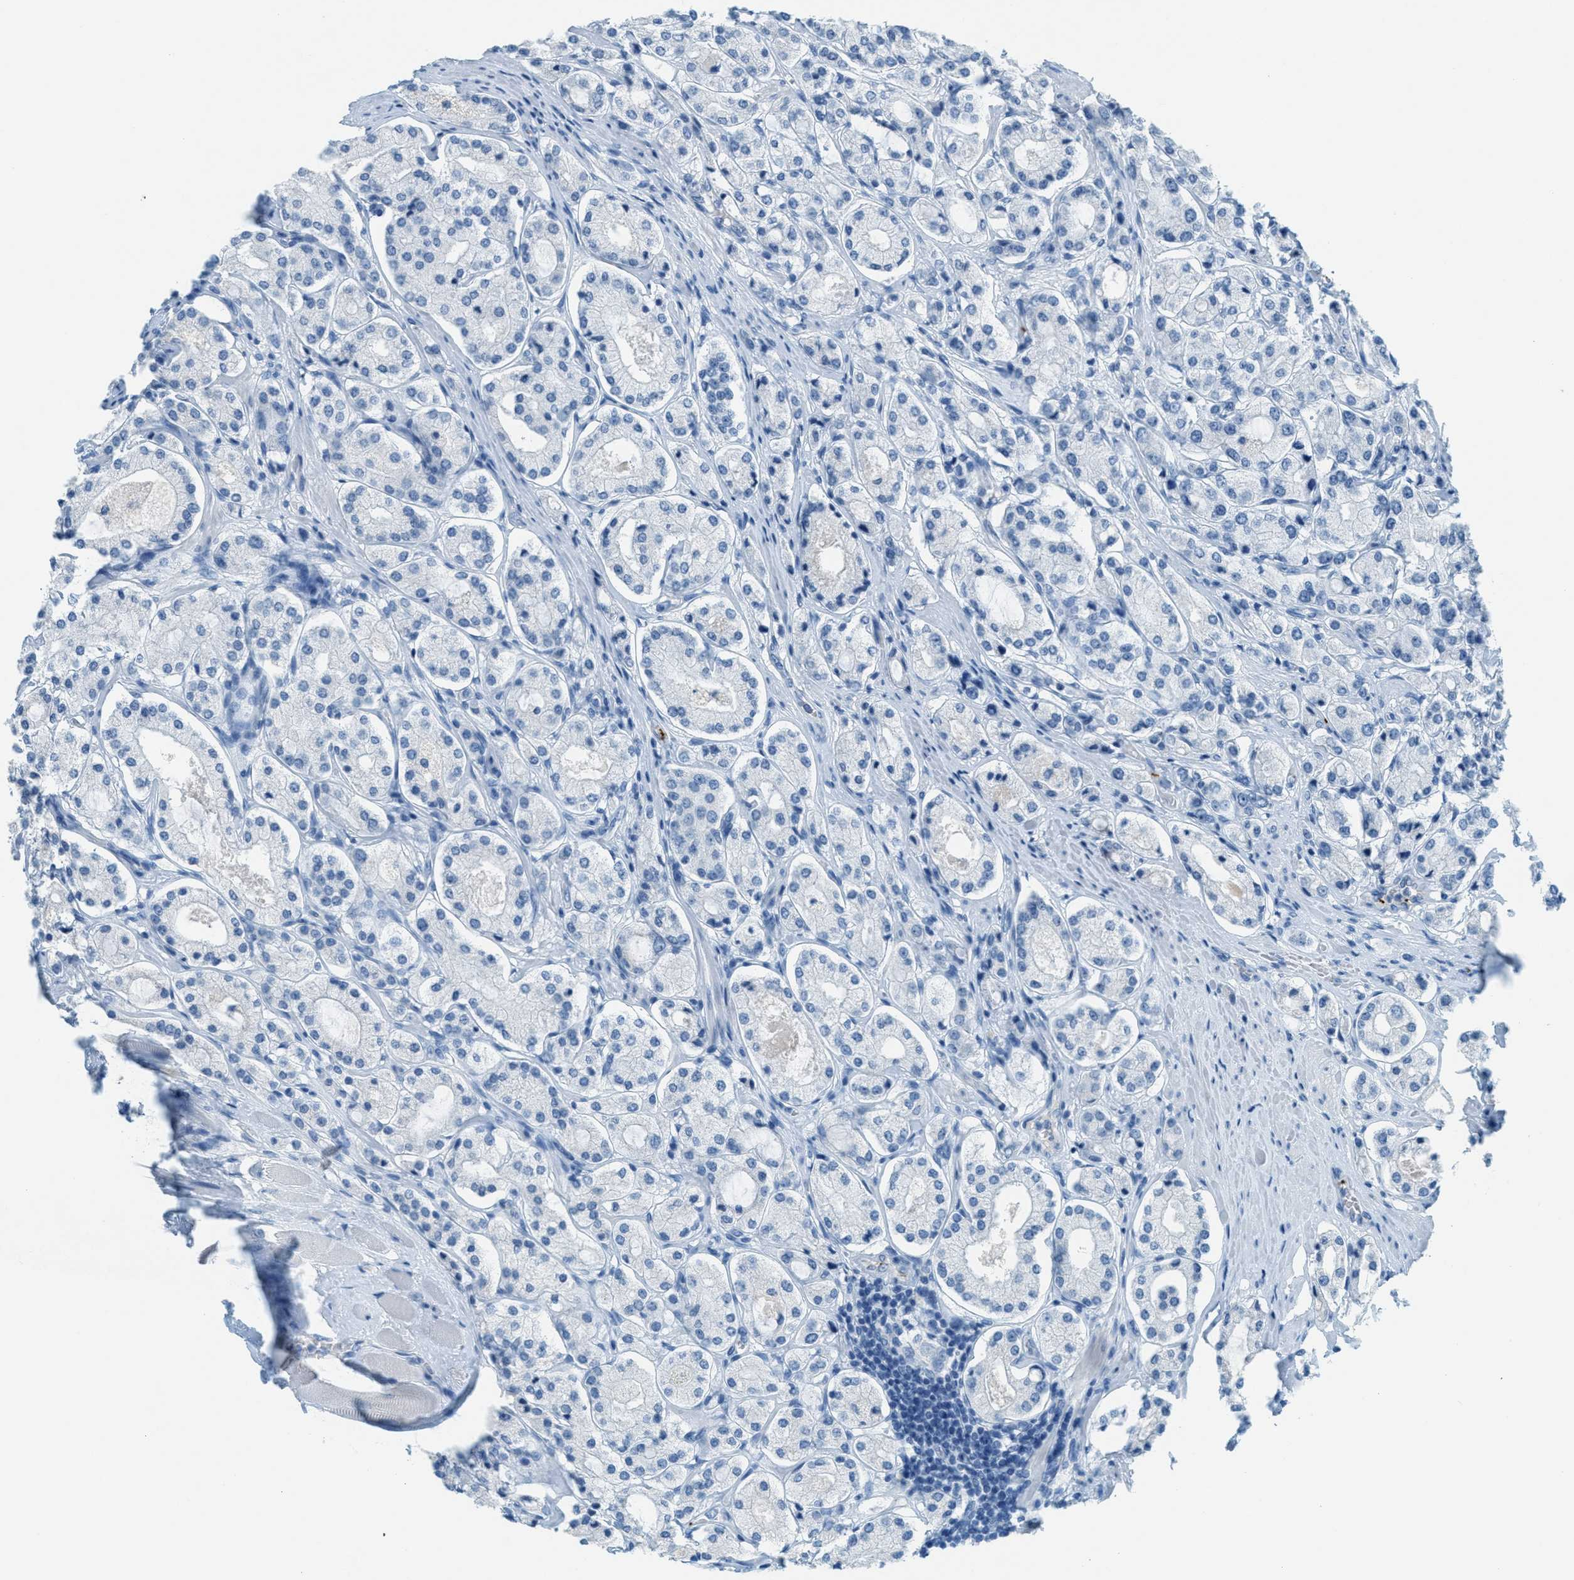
{"staining": {"intensity": "negative", "quantity": "none", "location": "none"}, "tissue": "prostate cancer", "cell_type": "Tumor cells", "image_type": "cancer", "snomed": [{"axis": "morphology", "description": "Adenocarcinoma, High grade"}, {"axis": "topography", "description": "Prostate"}], "caption": "The immunohistochemistry histopathology image has no significant expression in tumor cells of prostate high-grade adenocarcinoma tissue. Brightfield microscopy of immunohistochemistry (IHC) stained with DAB (brown) and hematoxylin (blue), captured at high magnification.", "gene": "PPBP", "patient": {"sex": "male", "age": 65}}